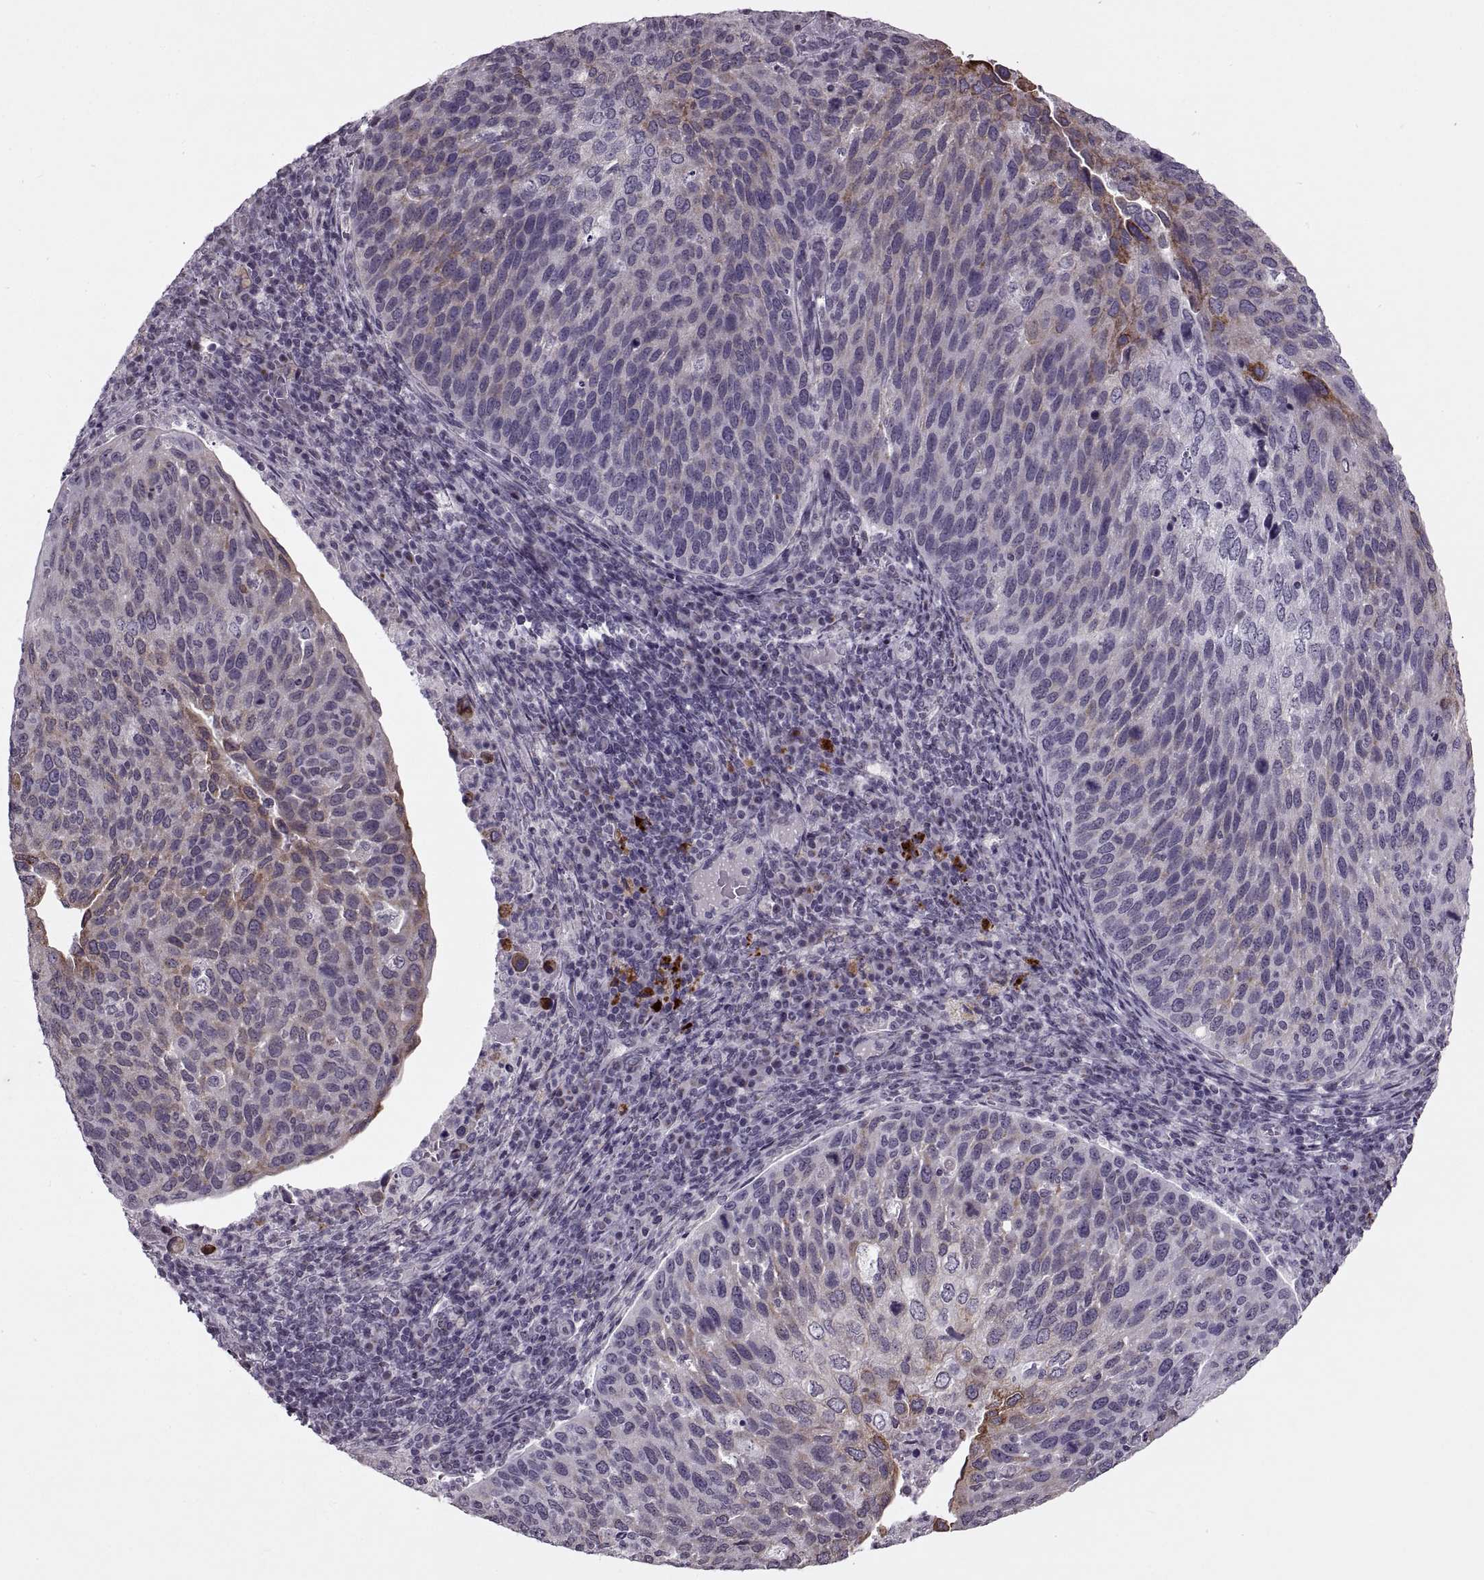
{"staining": {"intensity": "moderate", "quantity": "<25%", "location": "cytoplasmic/membranous"}, "tissue": "cervical cancer", "cell_type": "Tumor cells", "image_type": "cancer", "snomed": [{"axis": "morphology", "description": "Squamous cell carcinoma, NOS"}, {"axis": "topography", "description": "Cervix"}], "caption": "Squamous cell carcinoma (cervical) stained for a protein (brown) reveals moderate cytoplasmic/membranous positive staining in about <25% of tumor cells.", "gene": "PRSS37", "patient": {"sex": "female", "age": 54}}